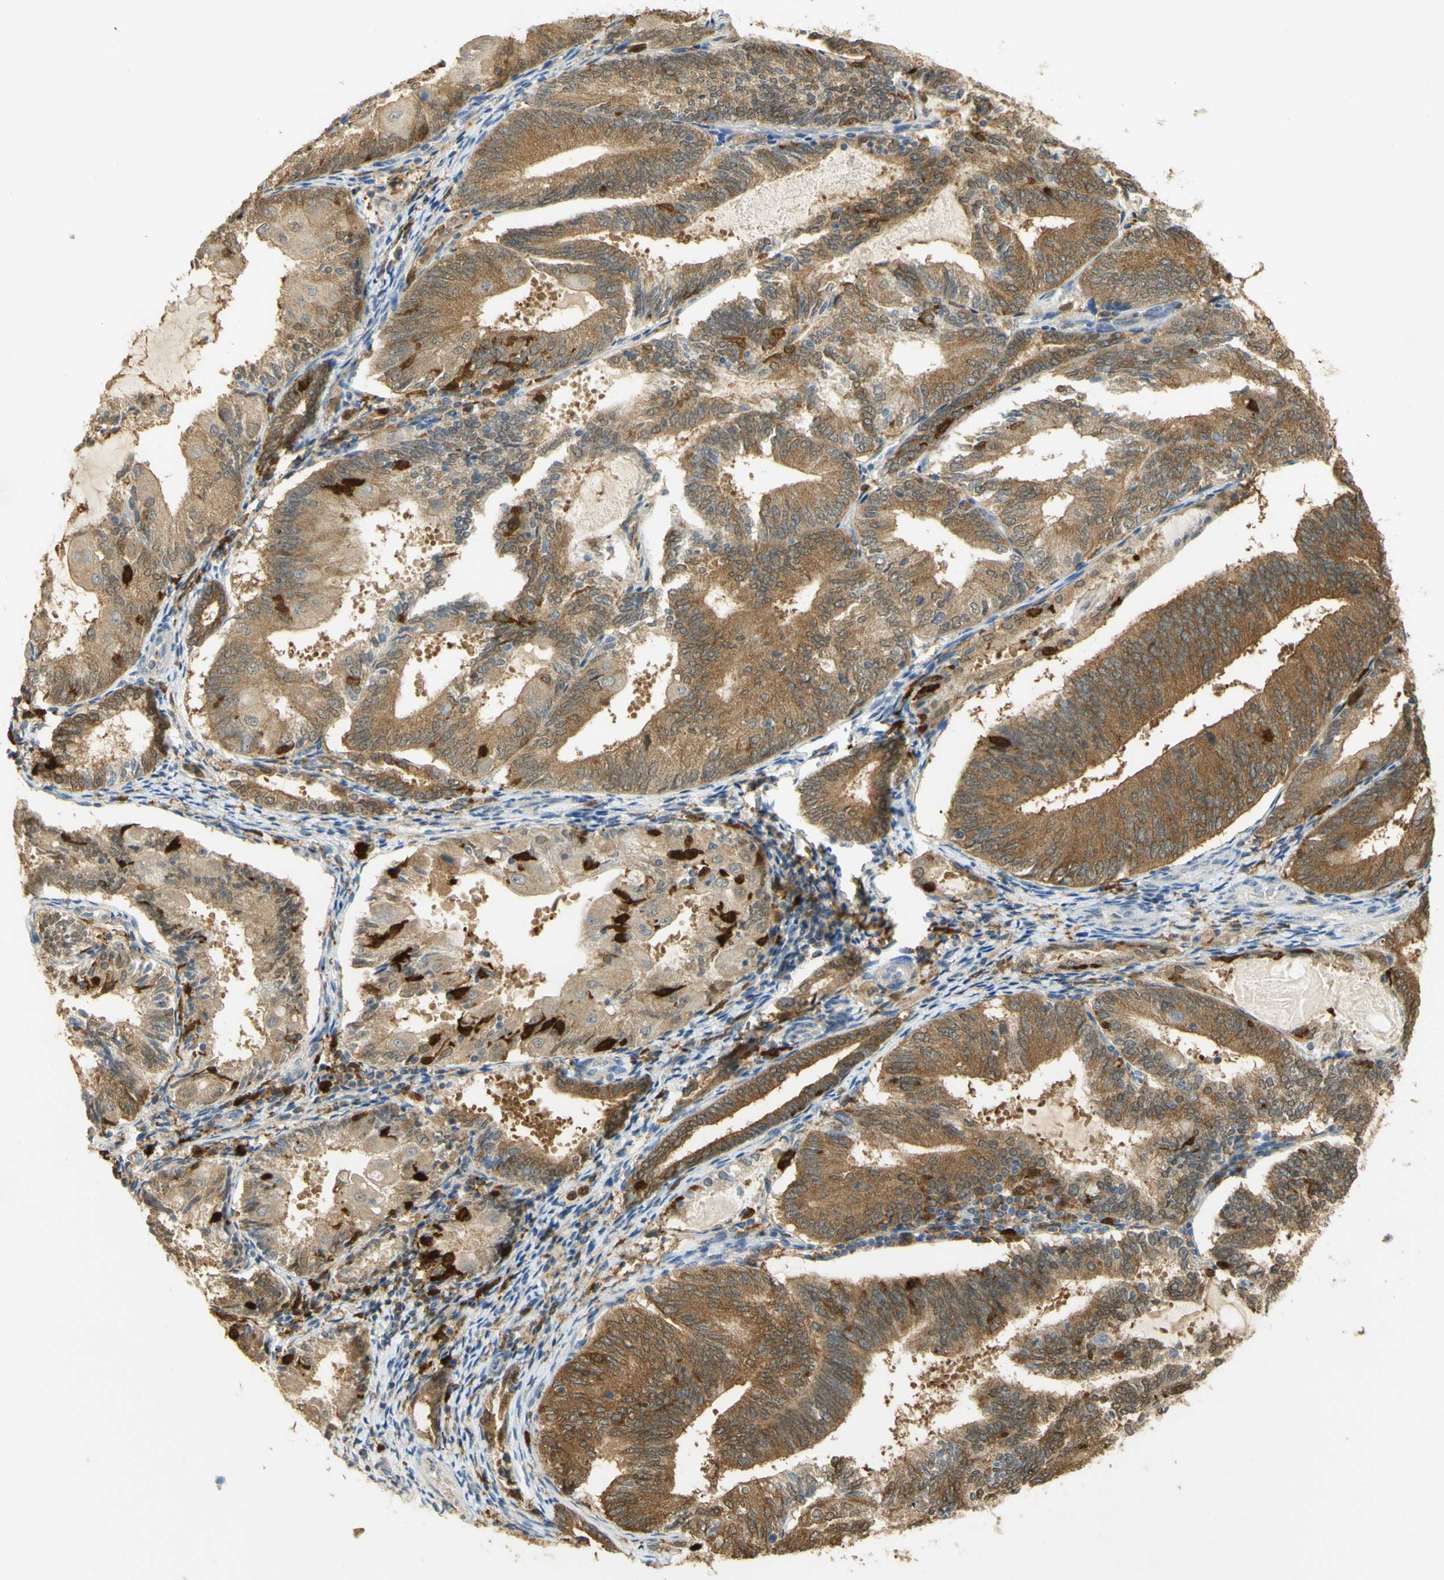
{"staining": {"intensity": "moderate", "quantity": ">75%", "location": "cytoplasmic/membranous"}, "tissue": "endometrial cancer", "cell_type": "Tumor cells", "image_type": "cancer", "snomed": [{"axis": "morphology", "description": "Adenocarcinoma, NOS"}, {"axis": "topography", "description": "Endometrium"}], "caption": "High-power microscopy captured an immunohistochemistry (IHC) histopathology image of adenocarcinoma (endometrial), revealing moderate cytoplasmic/membranous staining in approximately >75% of tumor cells.", "gene": "PAK1", "patient": {"sex": "female", "age": 81}}